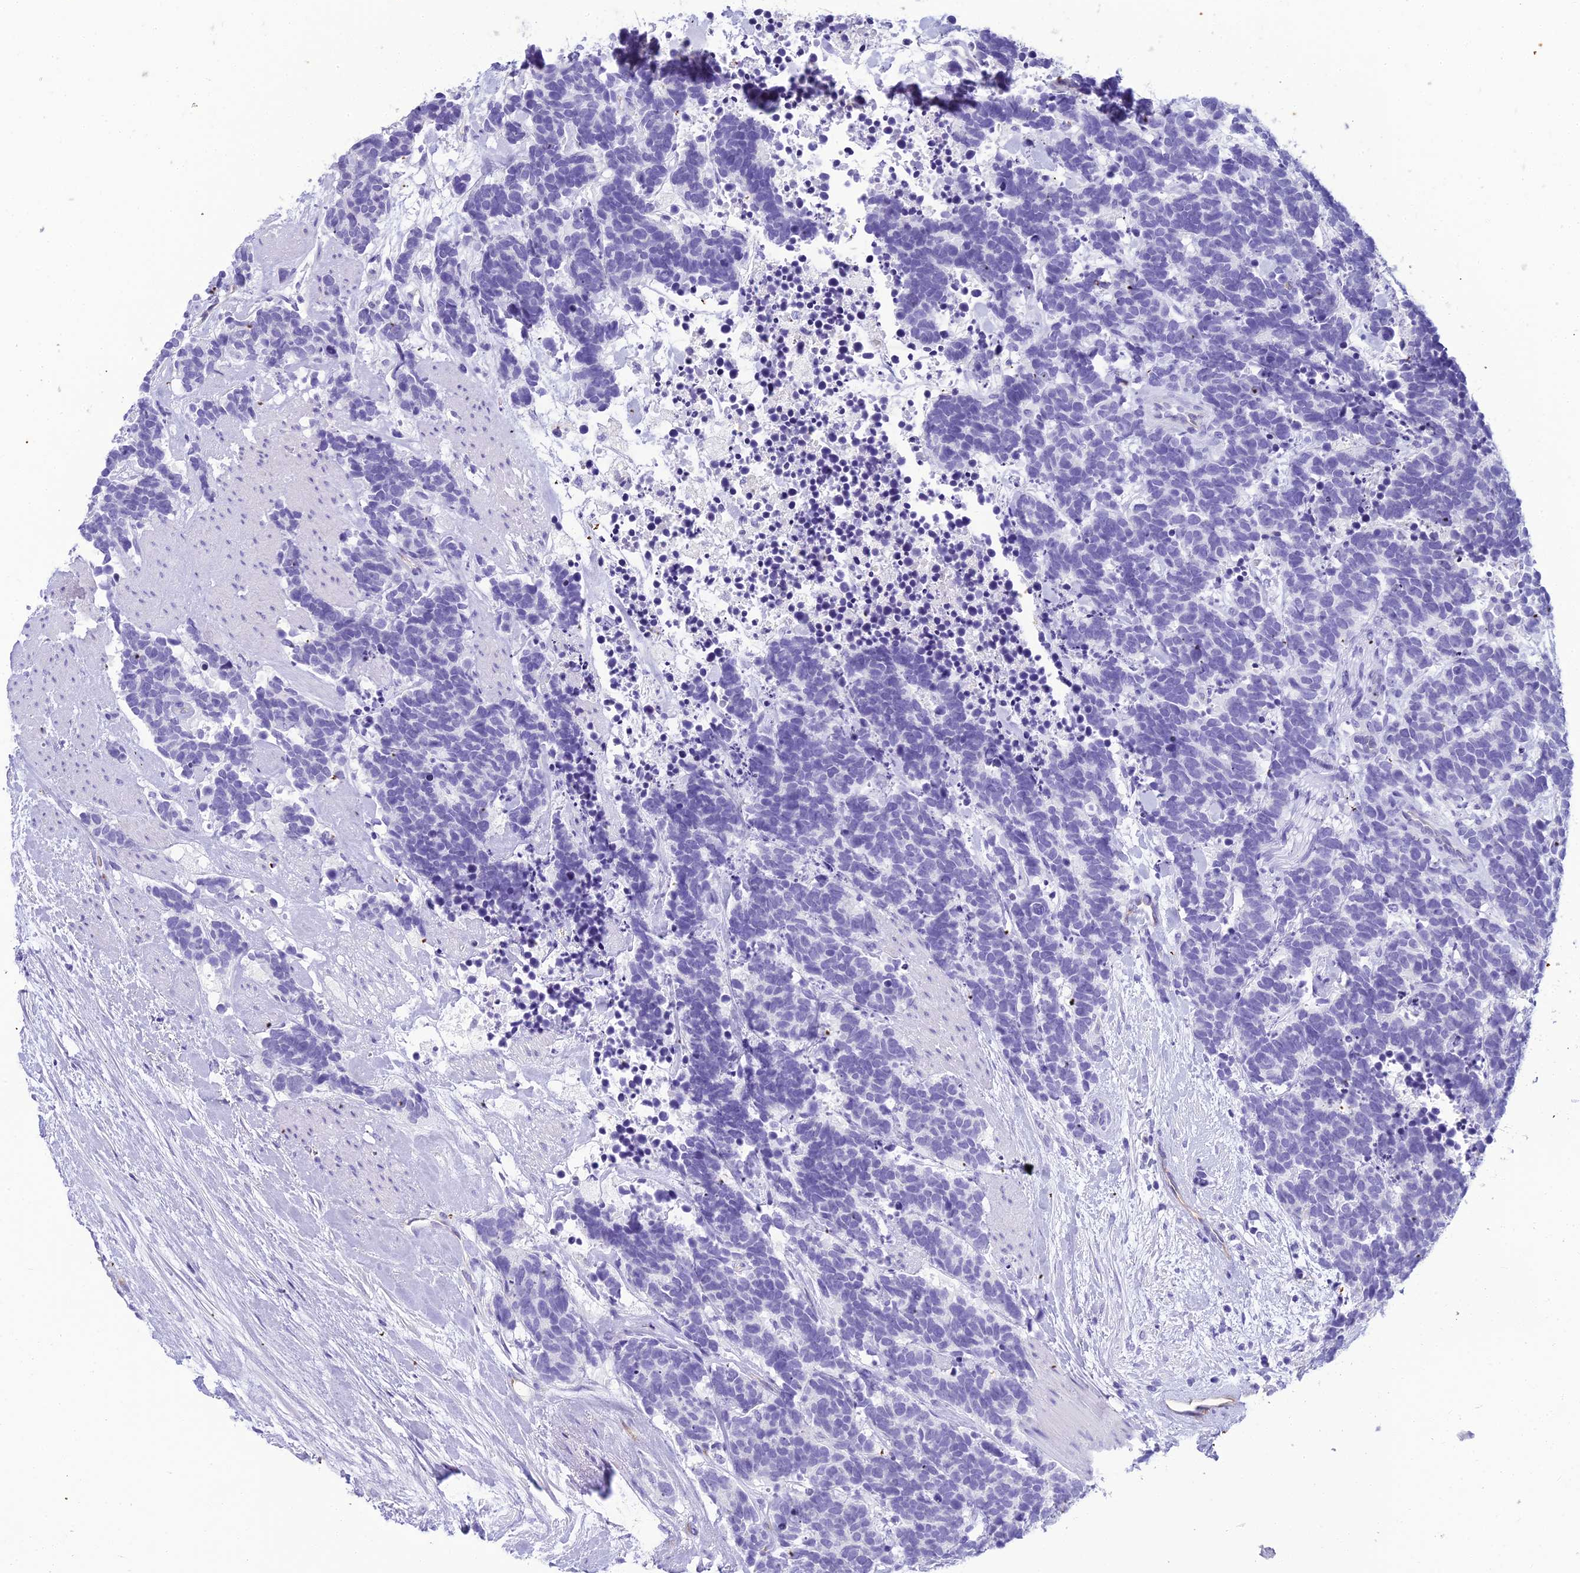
{"staining": {"intensity": "negative", "quantity": "none", "location": "none"}, "tissue": "carcinoid", "cell_type": "Tumor cells", "image_type": "cancer", "snomed": [{"axis": "morphology", "description": "Carcinoma, NOS"}, {"axis": "morphology", "description": "Carcinoid, malignant, NOS"}, {"axis": "topography", "description": "Prostate"}], "caption": "Tumor cells show no significant staining in carcinoid.", "gene": "NINJ1", "patient": {"sex": "male", "age": 57}}